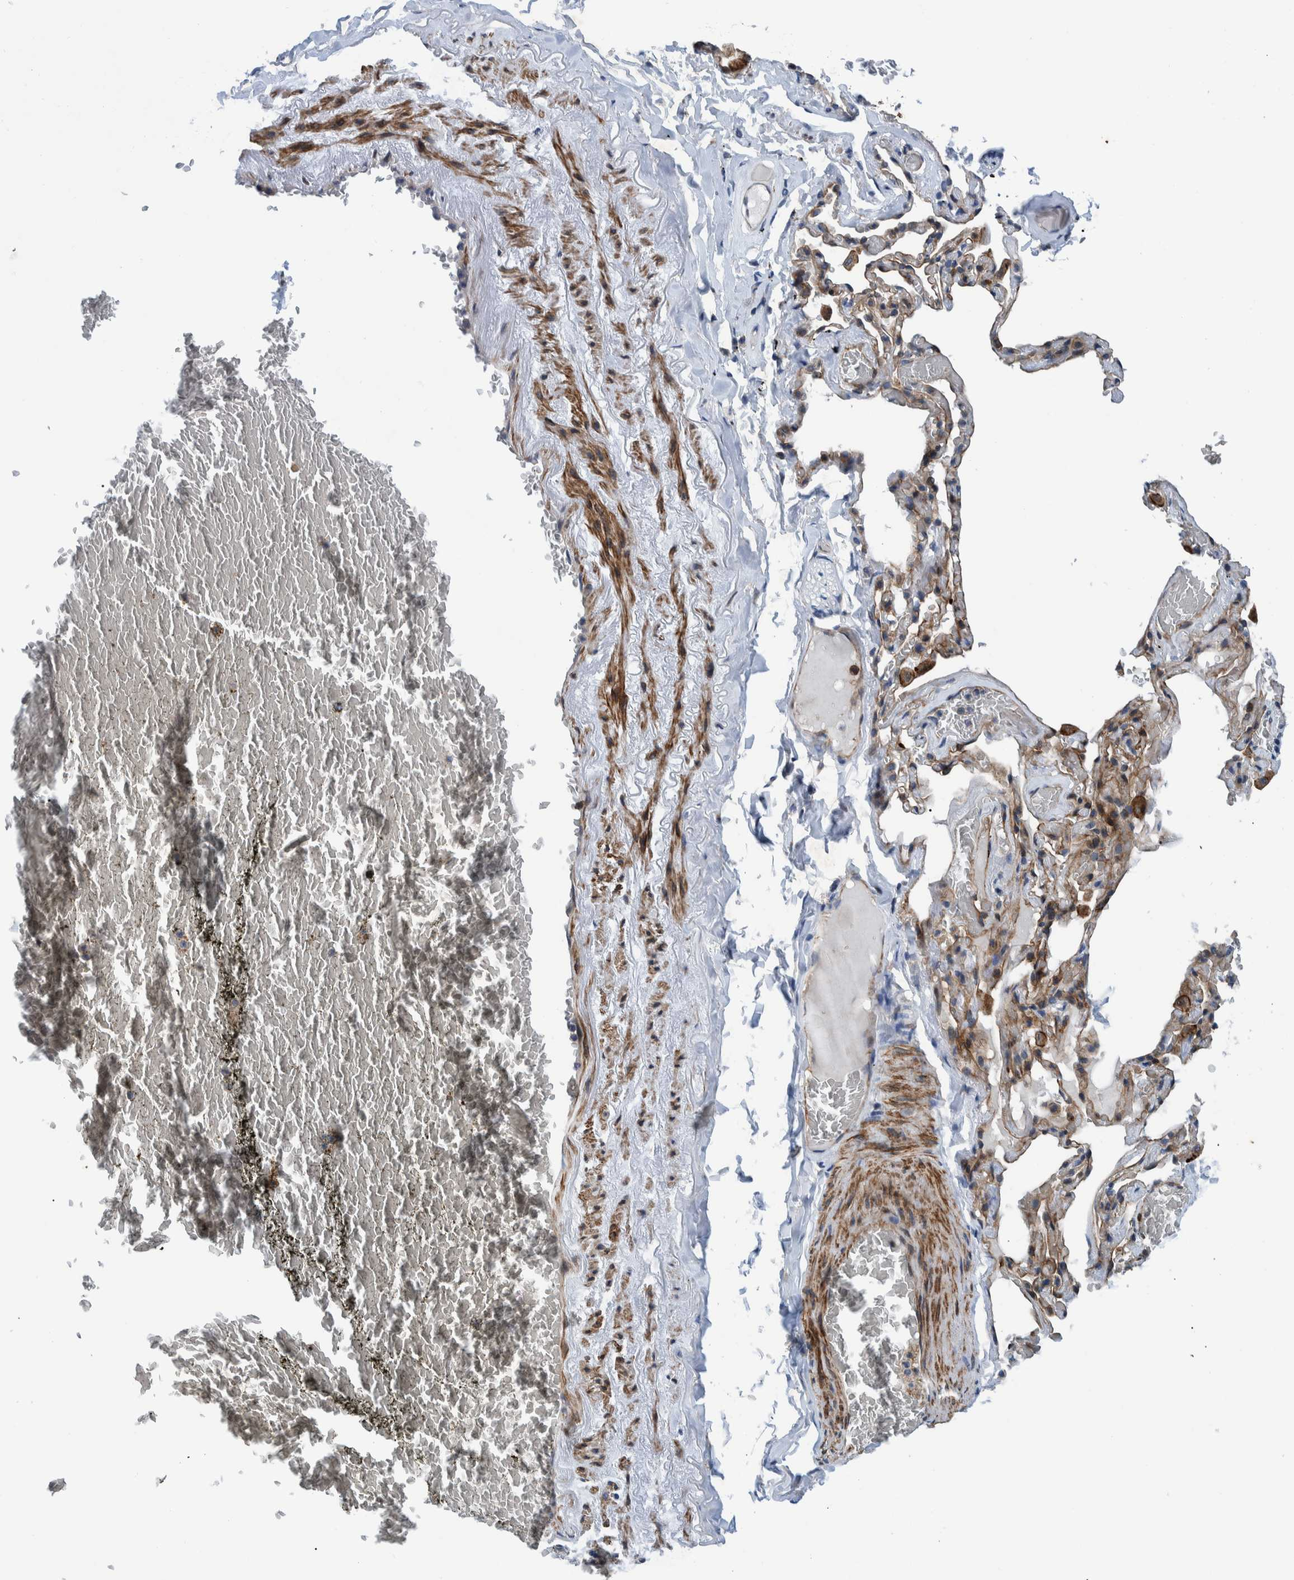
{"staining": {"intensity": "negative", "quantity": "none", "location": "none"}, "tissue": "adipose tissue", "cell_type": "Adipocytes", "image_type": "normal", "snomed": [{"axis": "morphology", "description": "Normal tissue, NOS"}, {"axis": "topography", "description": "Cartilage tissue"}, {"axis": "topography", "description": "Lung"}], "caption": "Image shows no protein positivity in adipocytes of unremarkable adipose tissue. (Immunohistochemistry, brightfield microscopy, high magnification).", "gene": "MKS1", "patient": {"sex": "female", "age": 77}}